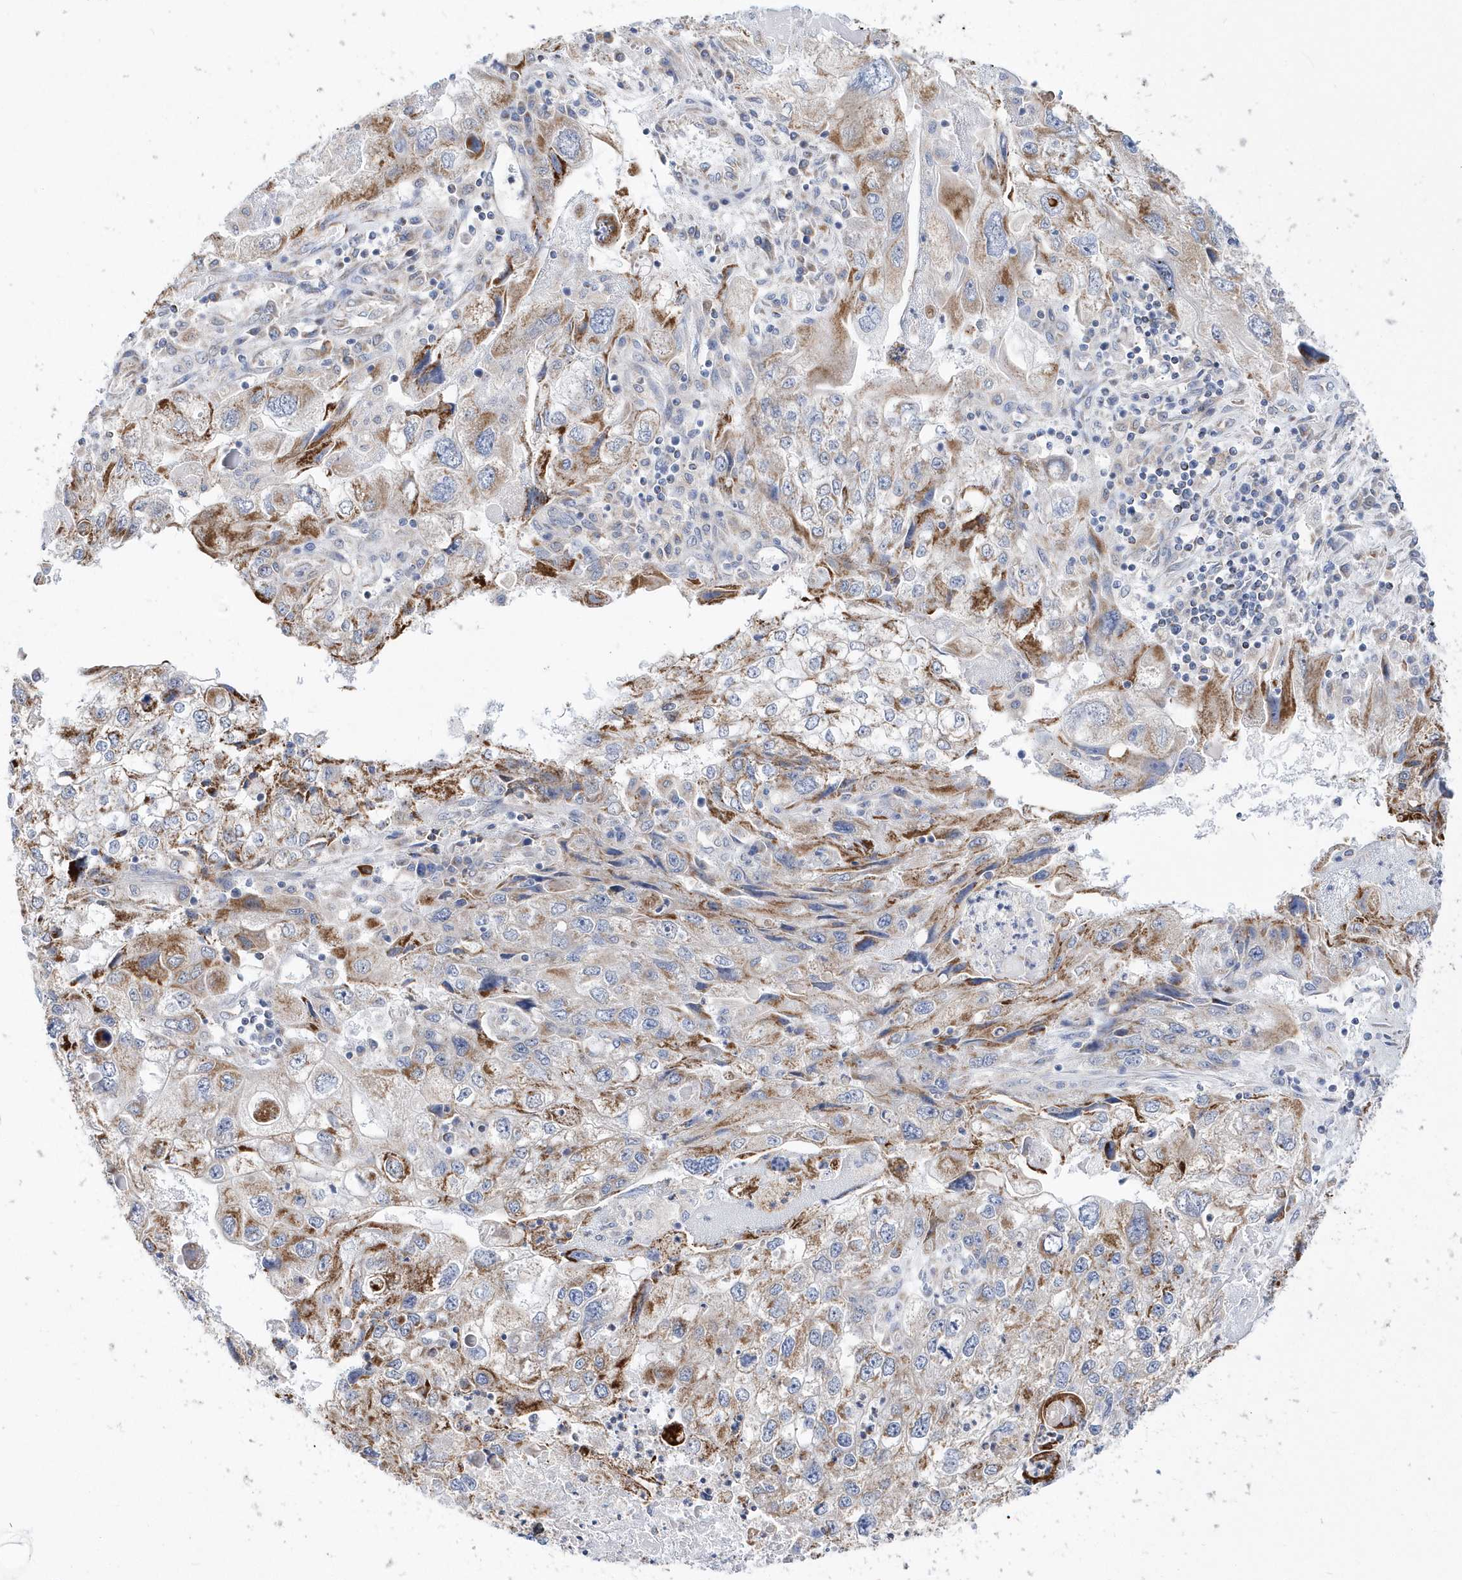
{"staining": {"intensity": "moderate", "quantity": "25%-75%", "location": "cytoplasmic/membranous"}, "tissue": "endometrial cancer", "cell_type": "Tumor cells", "image_type": "cancer", "snomed": [{"axis": "morphology", "description": "Adenocarcinoma, NOS"}, {"axis": "topography", "description": "Endometrium"}], "caption": "Immunohistochemistry (IHC) (DAB (3,3'-diaminobenzidine)) staining of endometrial cancer (adenocarcinoma) exhibits moderate cytoplasmic/membranous protein staining in approximately 25%-75% of tumor cells.", "gene": "SPATA5", "patient": {"sex": "female", "age": 49}}